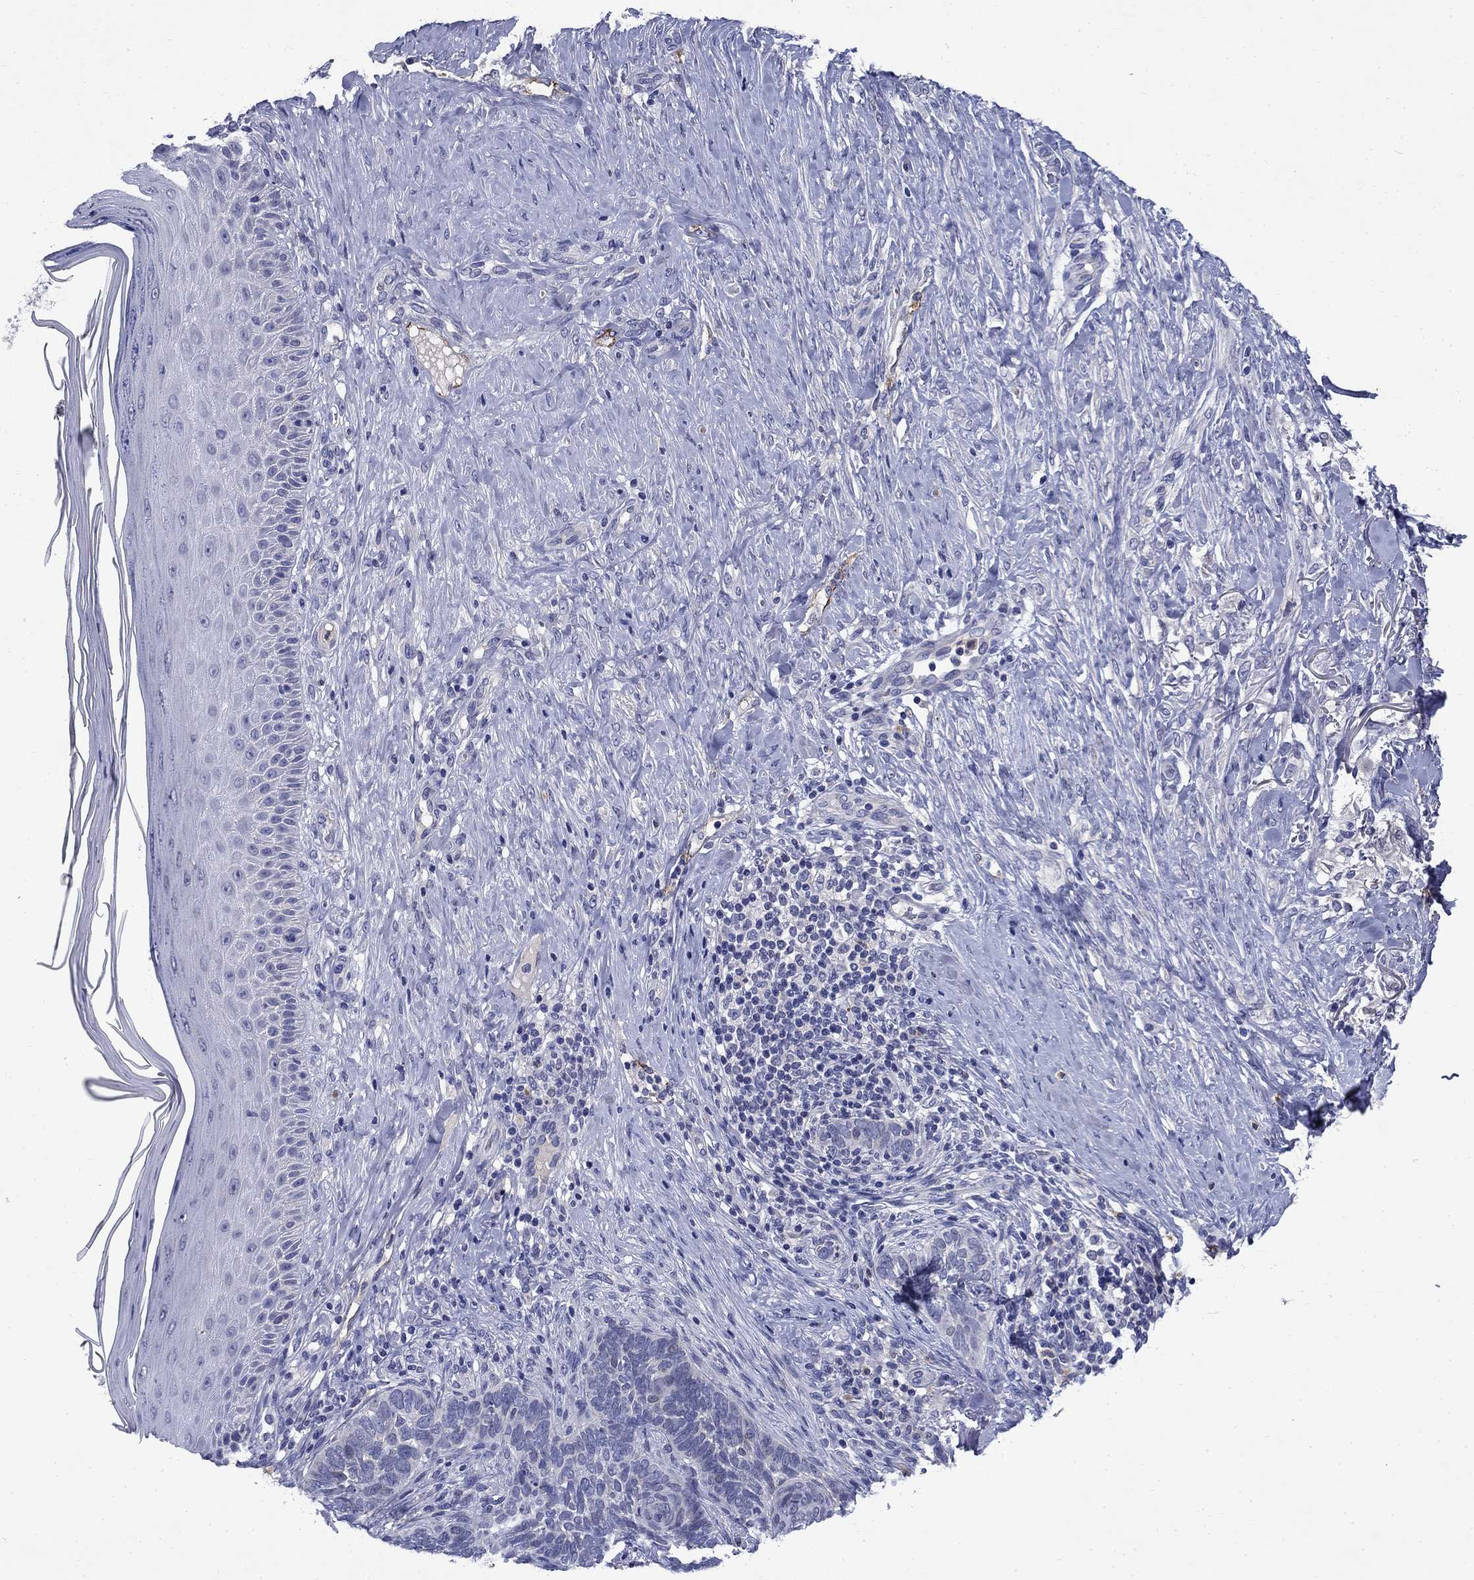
{"staining": {"intensity": "negative", "quantity": "none", "location": "none"}, "tissue": "skin cancer", "cell_type": "Tumor cells", "image_type": "cancer", "snomed": [{"axis": "morphology", "description": "Normal tissue, NOS"}, {"axis": "morphology", "description": "Basal cell carcinoma"}, {"axis": "topography", "description": "Skin"}], "caption": "An image of skin cancer (basal cell carcinoma) stained for a protein exhibits no brown staining in tumor cells.", "gene": "STAB2", "patient": {"sex": "male", "age": 46}}